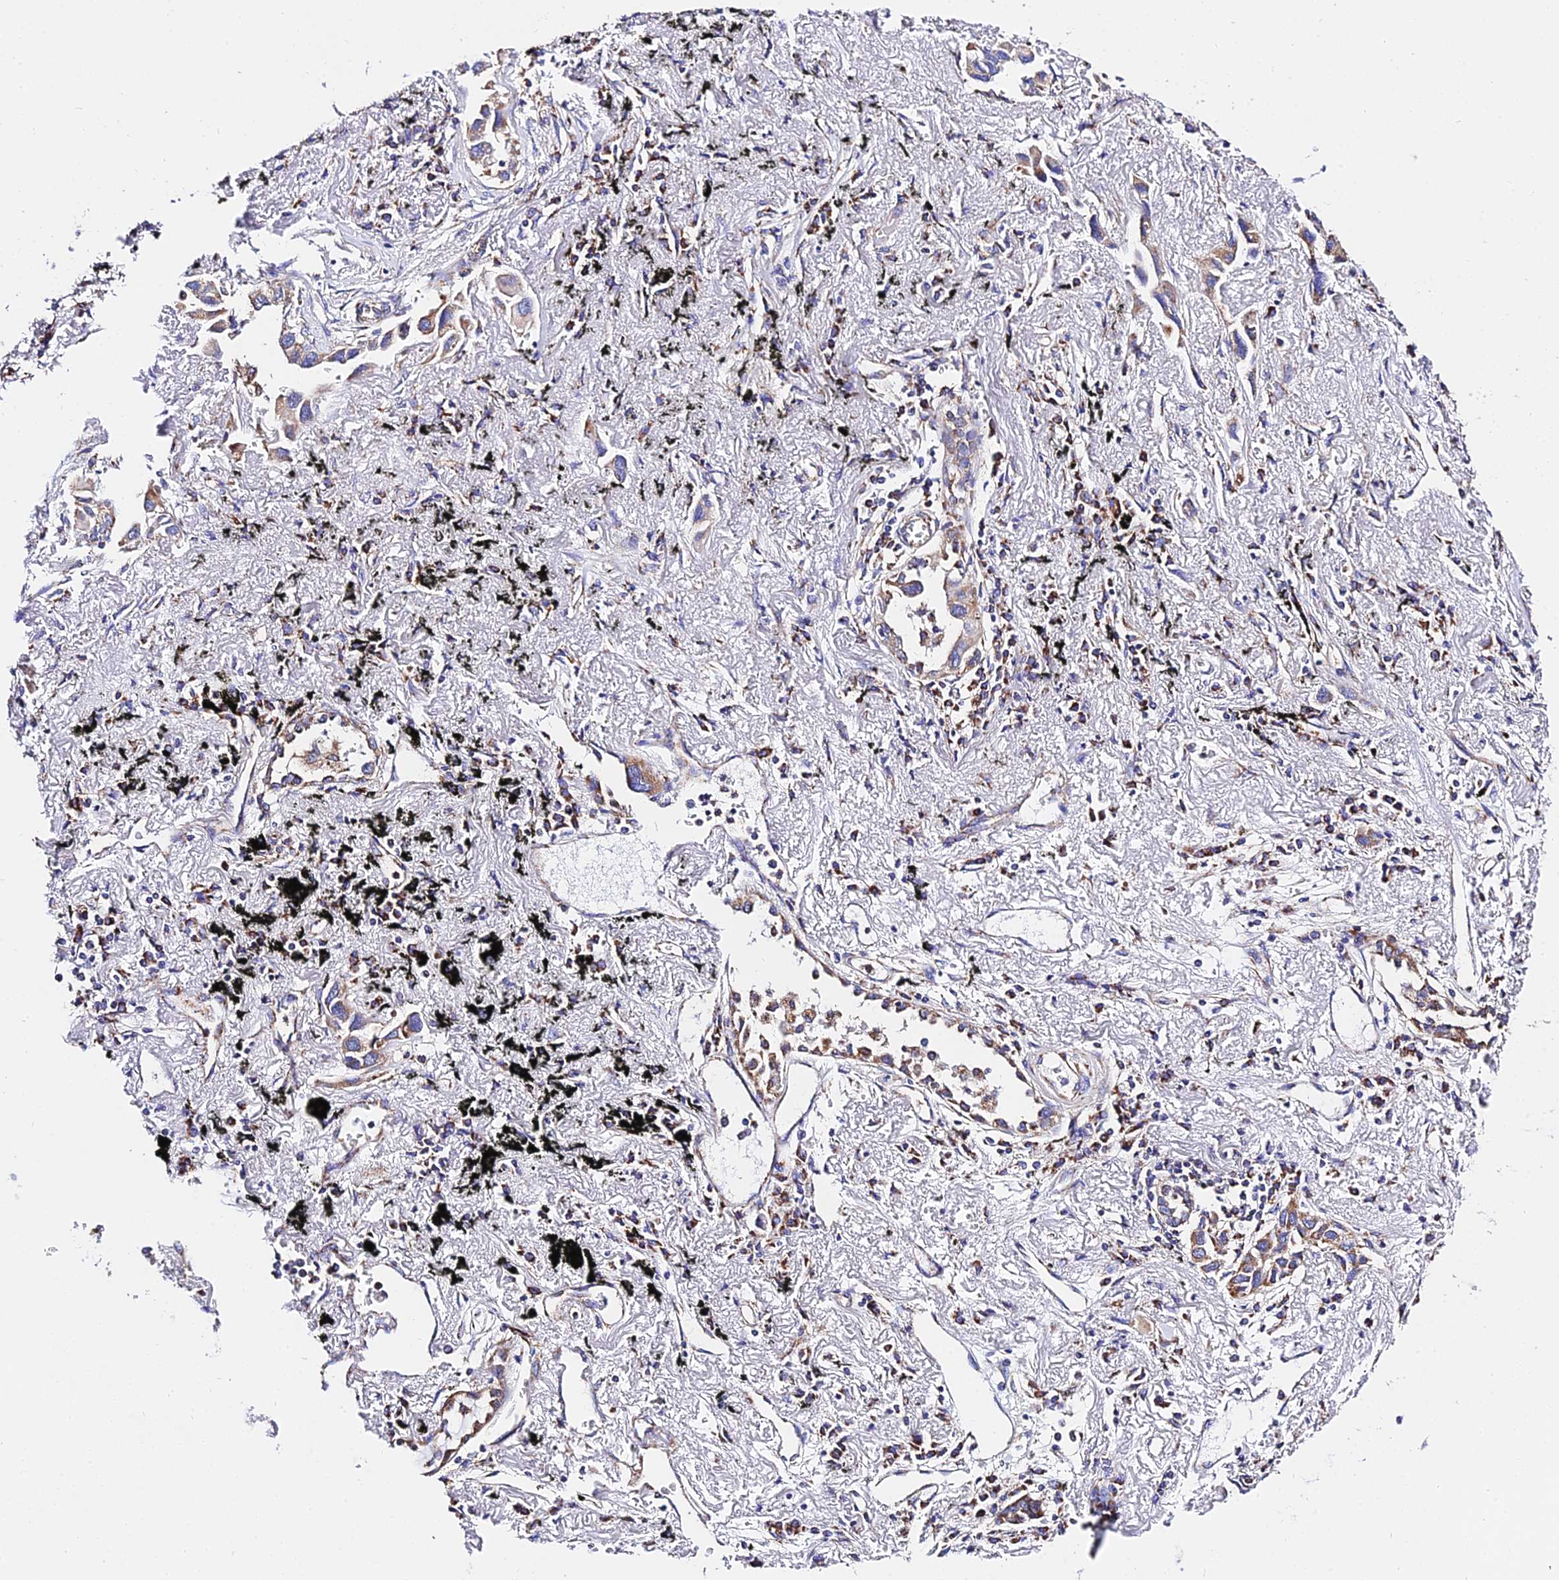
{"staining": {"intensity": "moderate", "quantity": "25%-75%", "location": "cytoplasmic/membranous"}, "tissue": "lung cancer", "cell_type": "Tumor cells", "image_type": "cancer", "snomed": [{"axis": "morphology", "description": "Adenocarcinoma, NOS"}, {"axis": "topography", "description": "Lung"}], "caption": "DAB (3,3'-diaminobenzidine) immunohistochemical staining of human lung cancer shows moderate cytoplasmic/membranous protein expression in approximately 25%-75% of tumor cells.", "gene": "ZNF573", "patient": {"sex": "female", "age": 76}}